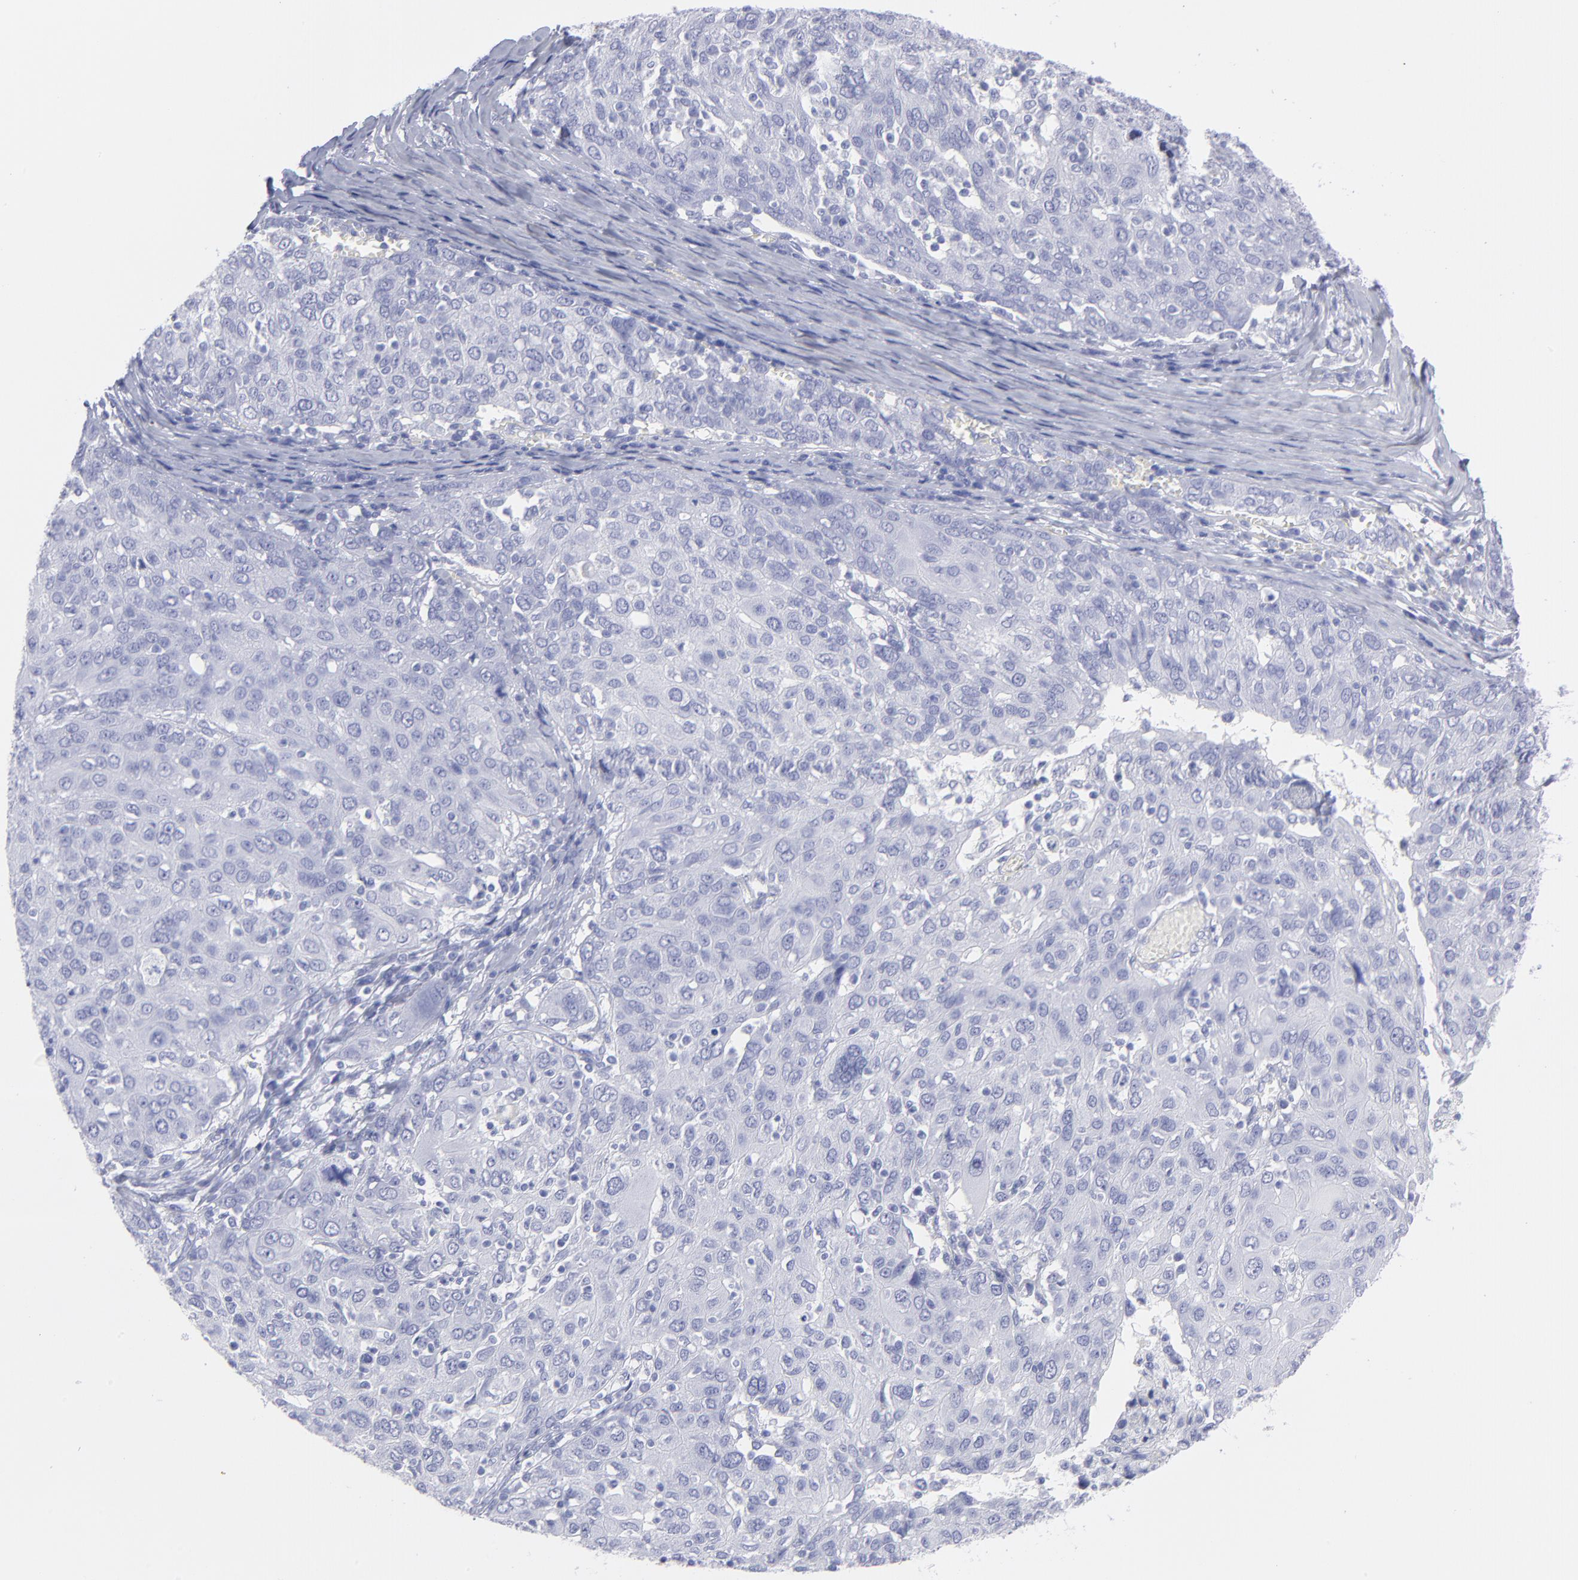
{"staining": {"intensity": "negative", "quantity": "none", "location": "none"}, "tissue": "ovarian cancer", "cell_type": "Tumor cells", "image_type": "cancer", "snomed": [{"axis": "morphology", "description": "Carcinoma, endometroid"}, {"axis": "topography", "description": "Ovary"}], "caption": "Tumor cells are negative for protein expression in human endometroid carcinoma (ovarian).", "gene": "F13B", "patient": {"sex": "female", "age": 50}}